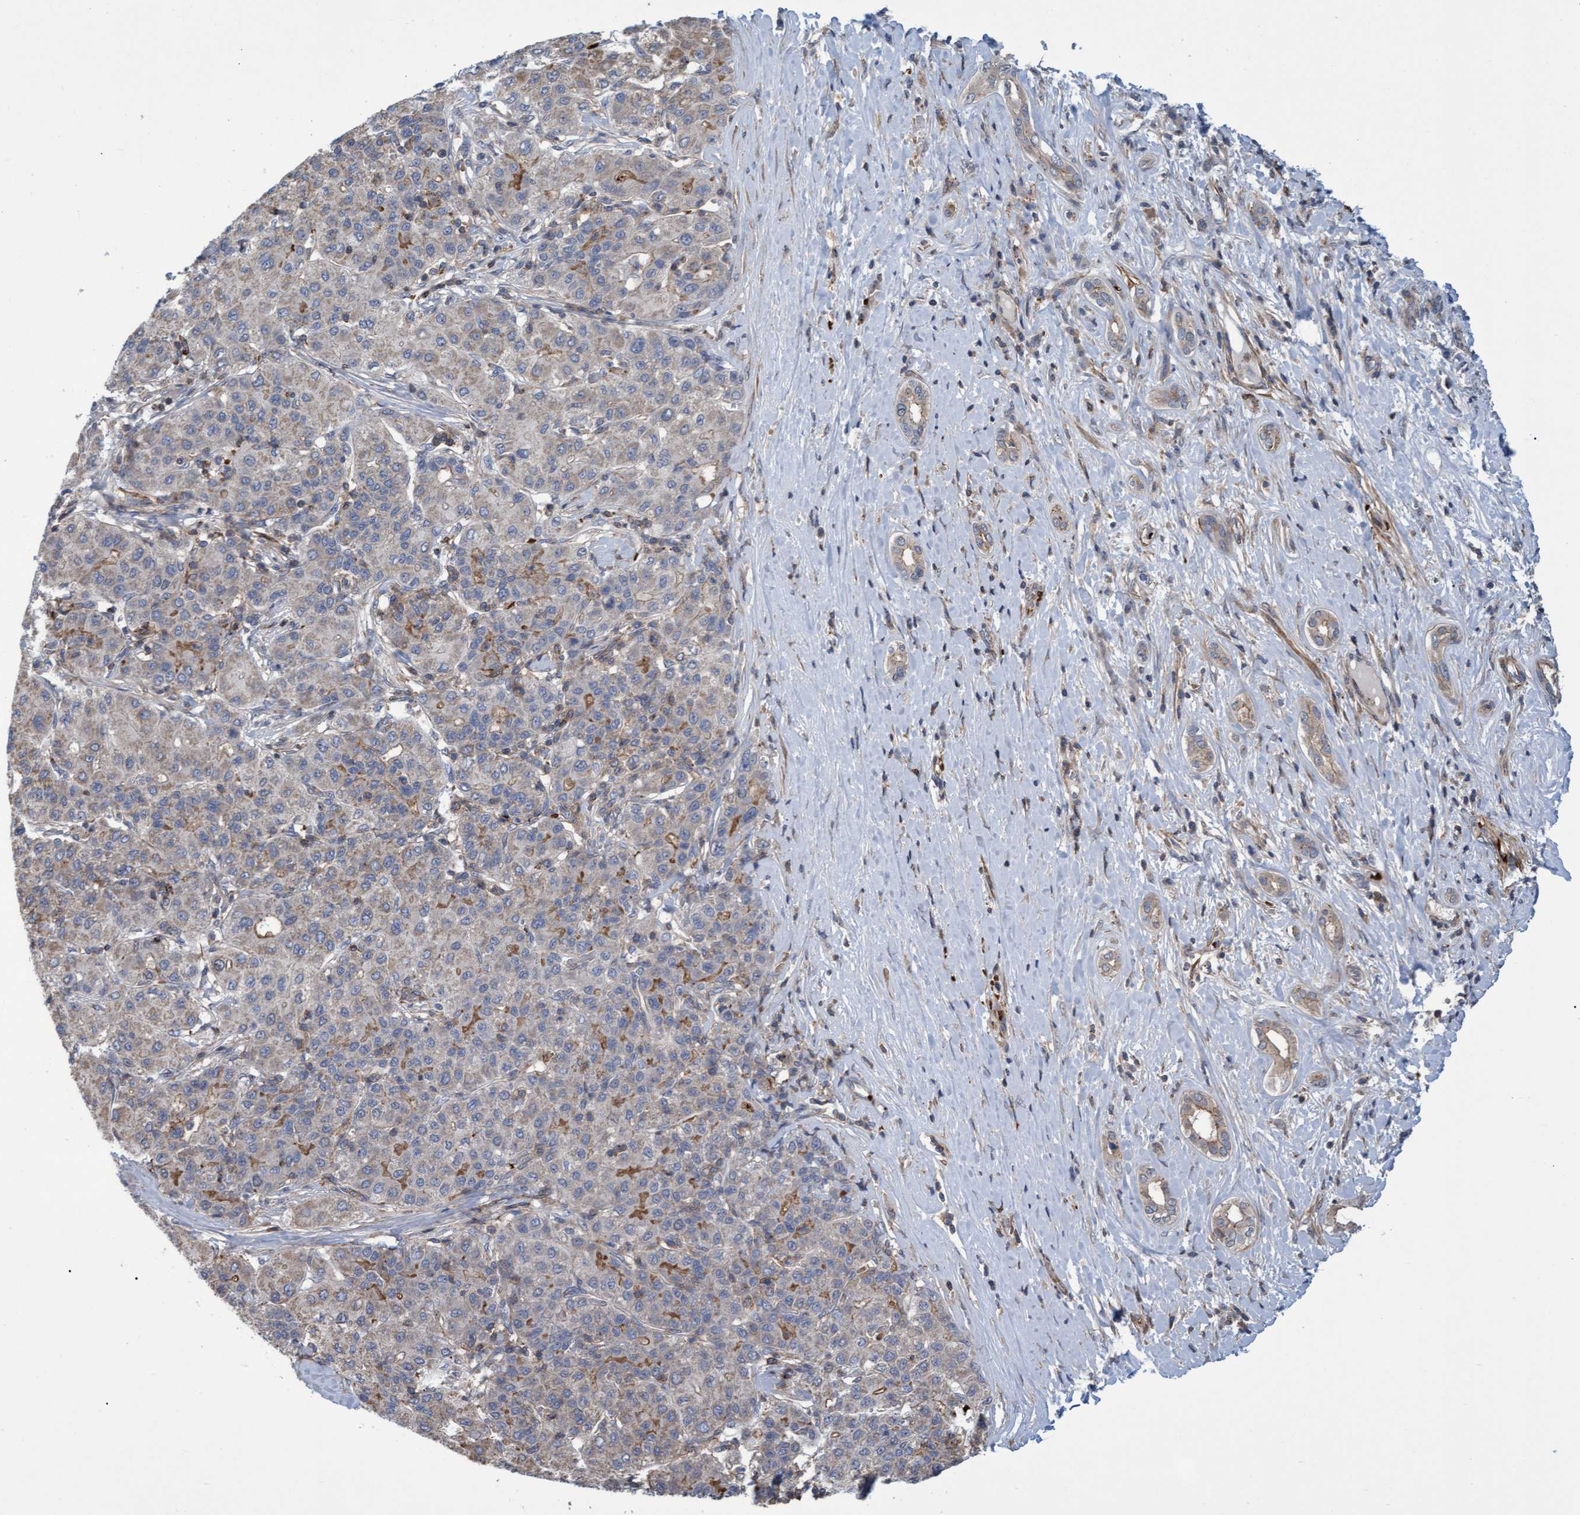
{"staining": {"intensity": "moderate", "quantity": "<25%", "location": "cytoplasmic/membranous"}, "tissue": "liver cancer", "cell_type": "Tumor cells", "image_type": "cancer", "snomed": [{"axis": "morphology", "description": "Carcinoma, Hepatocellular, NOS"}, {"axis": "topography", "description": "Liver"}], "caption": "Immunohistochemical staining of human liver hepatocellular carcinoma demonstrates moderate cytoplasmic/membranous protein positivity in about <25% of tumor cells.", "gene": "NAA15", "patient": {"sex": "male", "age": 65}}